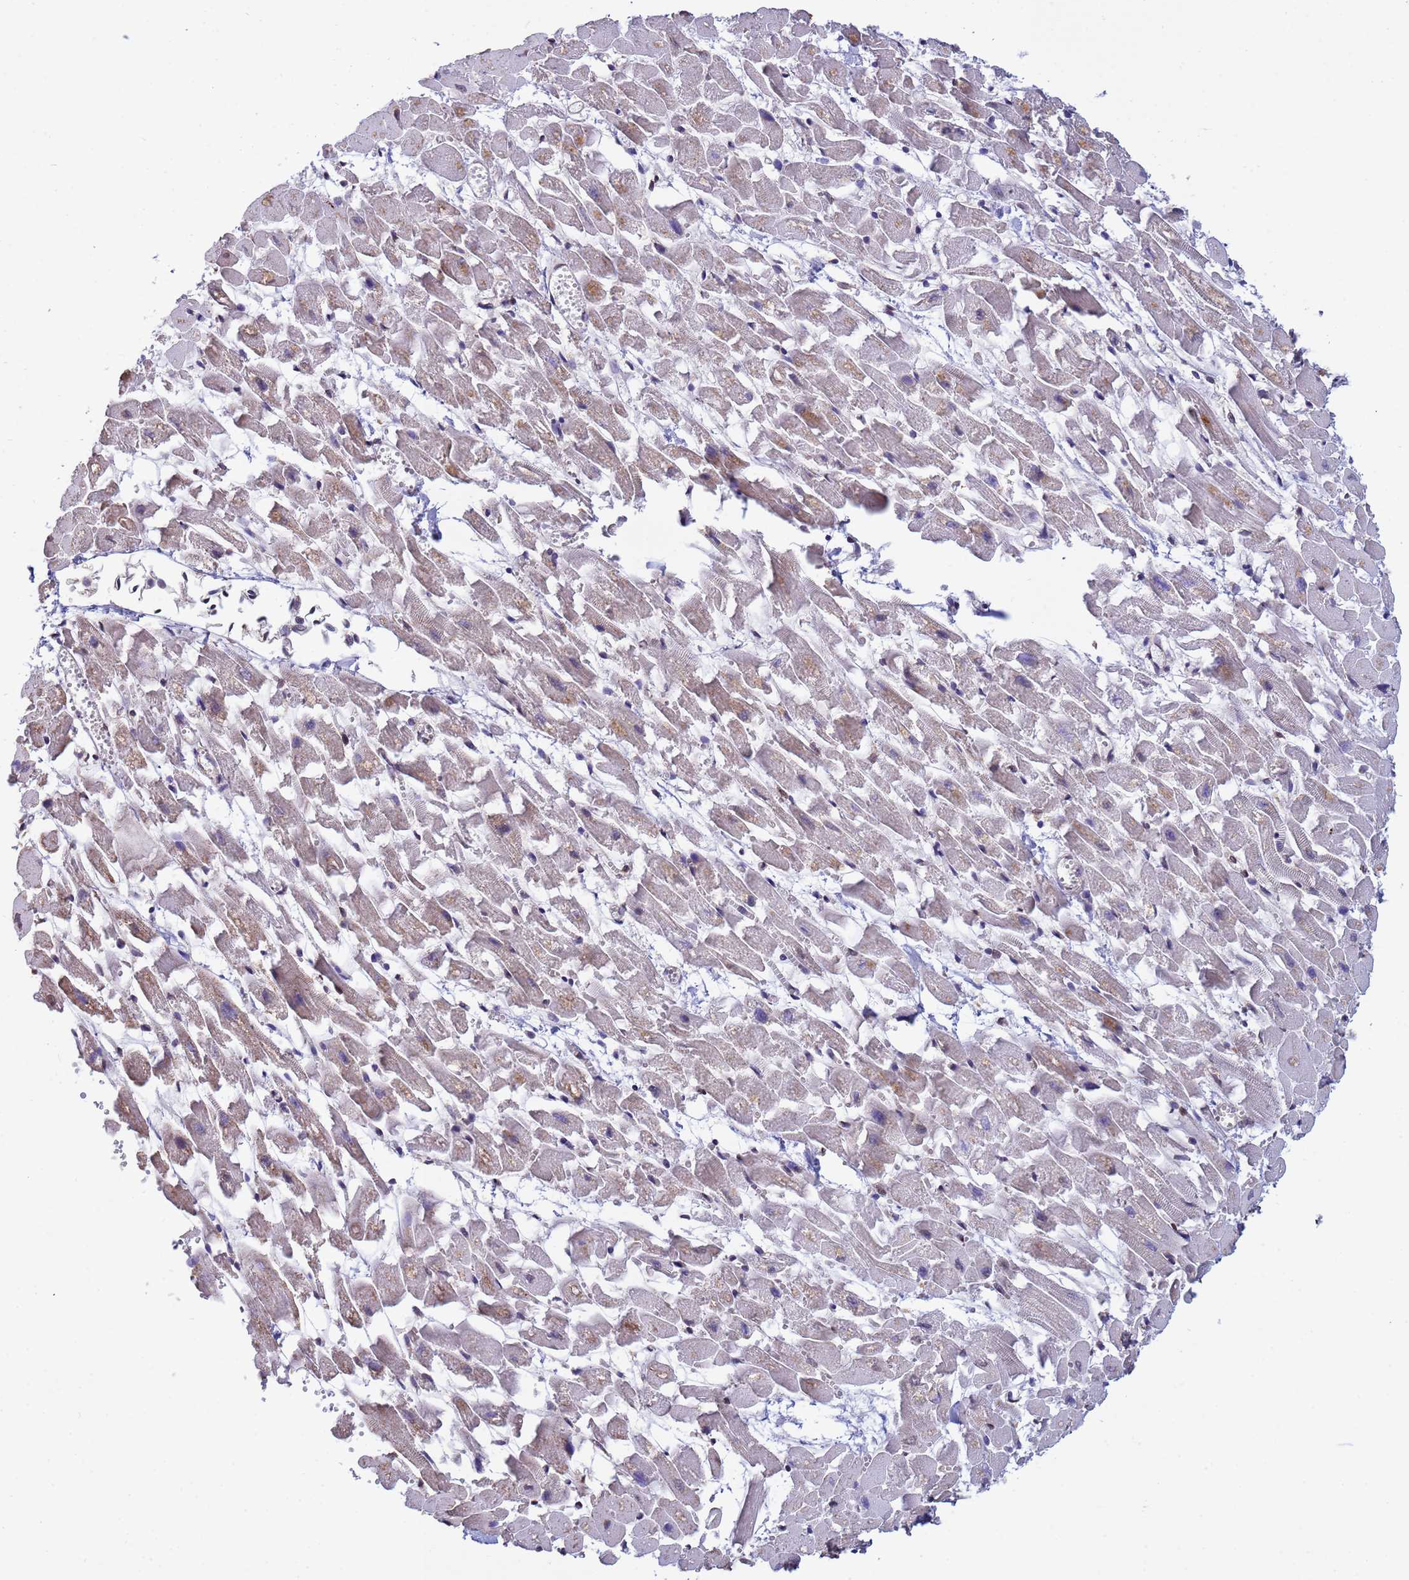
{"staining": {"intensity": "weak", "quantity": "25%-75%", "location": "nuclear"}, "tissue": "heart muscle", "cell_type": "Cardiomyocytes", "image_type": "normal", "snomed": [{"axis": "morphology", "description": "Normal tissue, NOS"}, {"axis": "topography", "description": "Heart"}], "caption": "Normal heart muscle exhibits weak nuclear staining in approximately 25%-75% of cardiomyocytes, visualized by immunohistochemistry.", "gene": "TRIP6", "patient": {"sex": "female", "age": 64}}